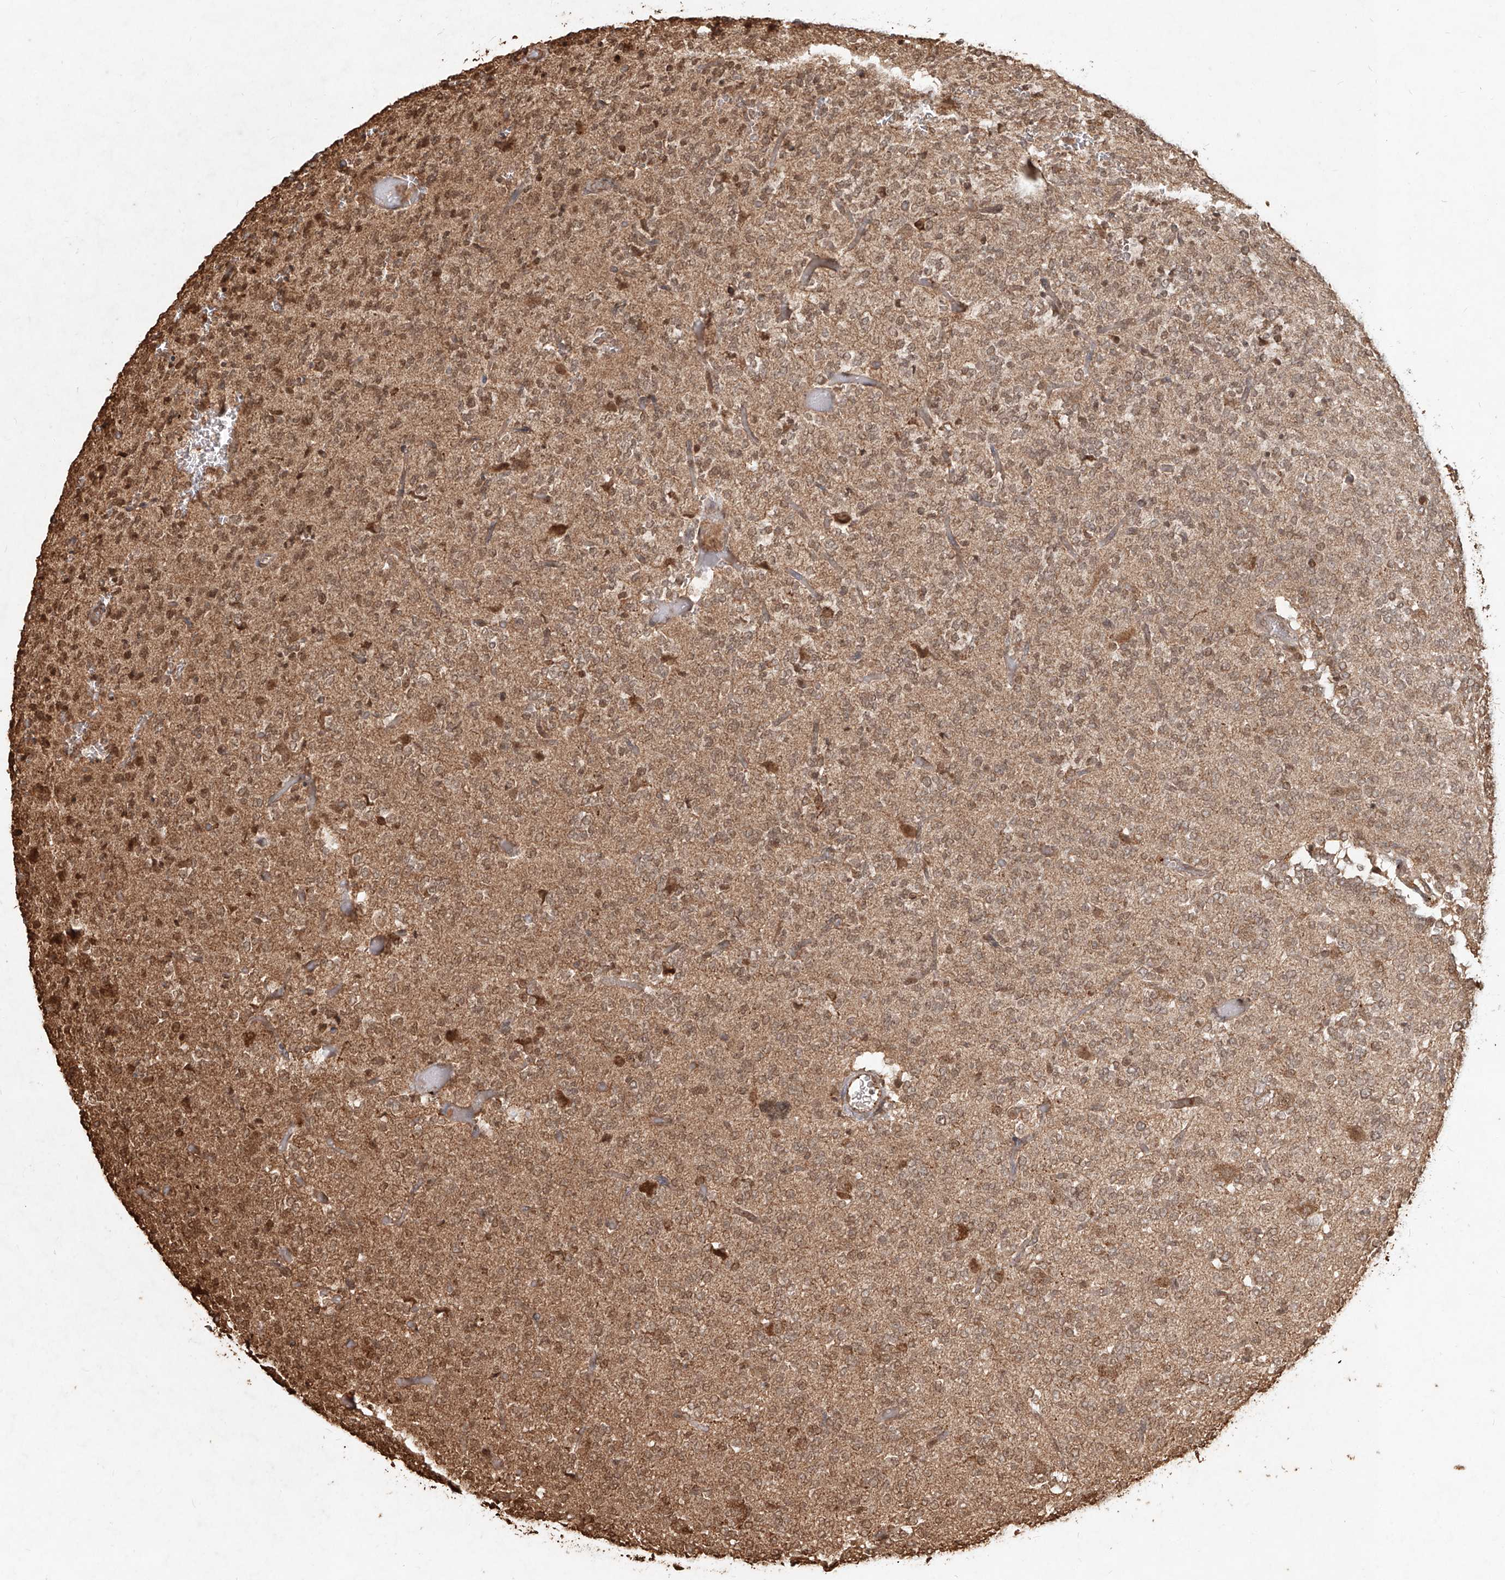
{"staining": {"intensity": "moderate", "quantity": ">75%", "location": "cytoplasmic/membranous,nuclear"}, "tissue": "glioma", "cell_type": "Tumor cells", "image_type": "cancer", "snomed": [{"axis": "morphology", "description": "Glioma, malignant, Low grade"}, {"axis": "topography", "description": "Brain"}], "caption": "Malignant low-grade glioma stained with immunohistochemistry (IHC) displays moderate cytoplasmic/membranous and nuclear staining in approximately >75% of tumor cells.", "gene": "UBE2K", "patient": {"sex": "male", "age": 38}}